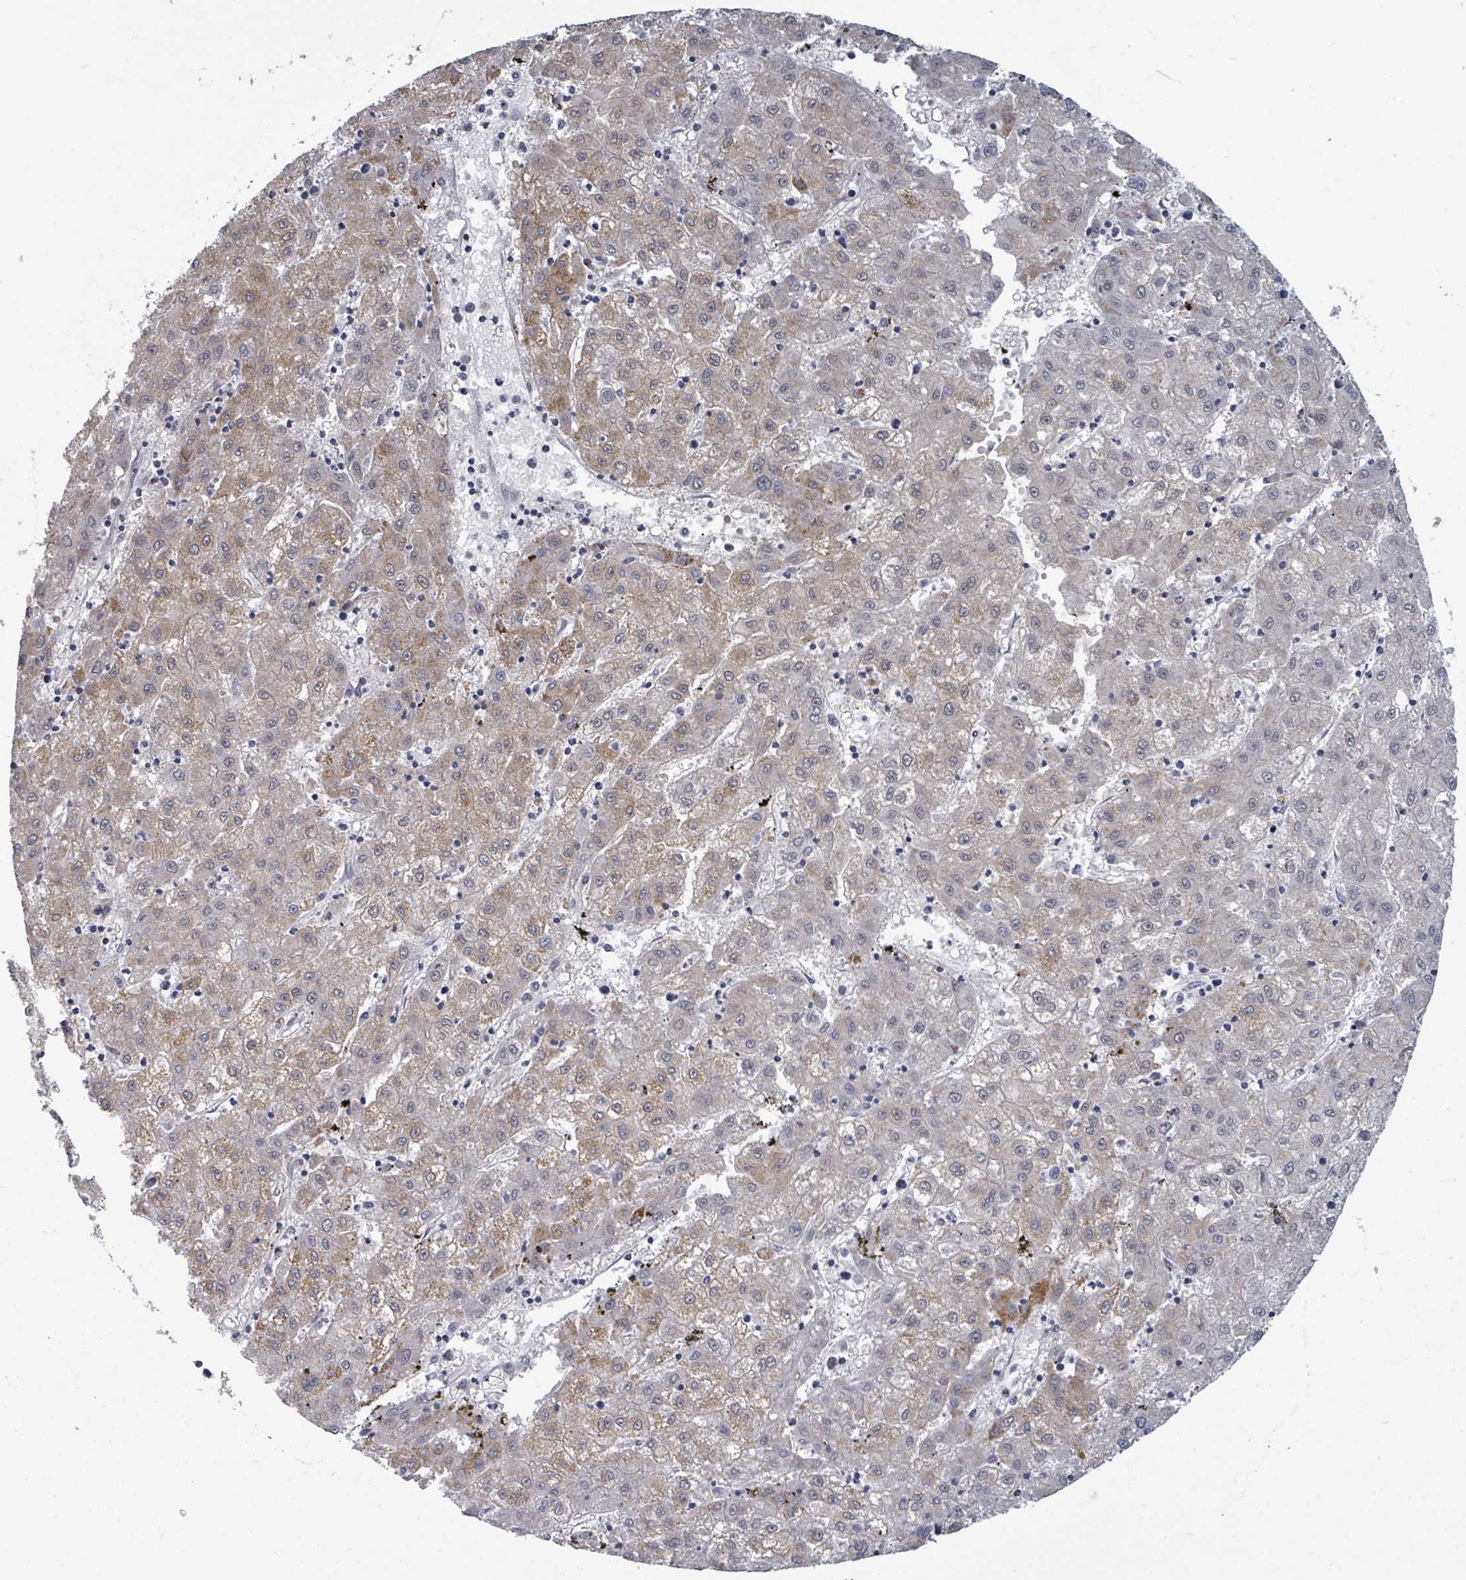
{"staining": {"intensity": "moderate", "quantity": "<25%", "location": "cytoplasmic/membranous"}, "tissue": "liver cancer", "cell_type": "Tumor cells", "image_type": "cancer", "snomed": [{"axis": "morphology", "description": "Carcinoma, Hepatocellular, NOS"}, {"axis": "topography", "description": "Liver"}], "caption": "Tumor cells display low levels of moderate cytoplasmic/membranous staining in approximately <25% of cells in liver cancer (hepatocellular carcinoma). Nuclei are stained in blue.", "gene": "ASB12", "patient": {"sex": "male", "age": 72}}